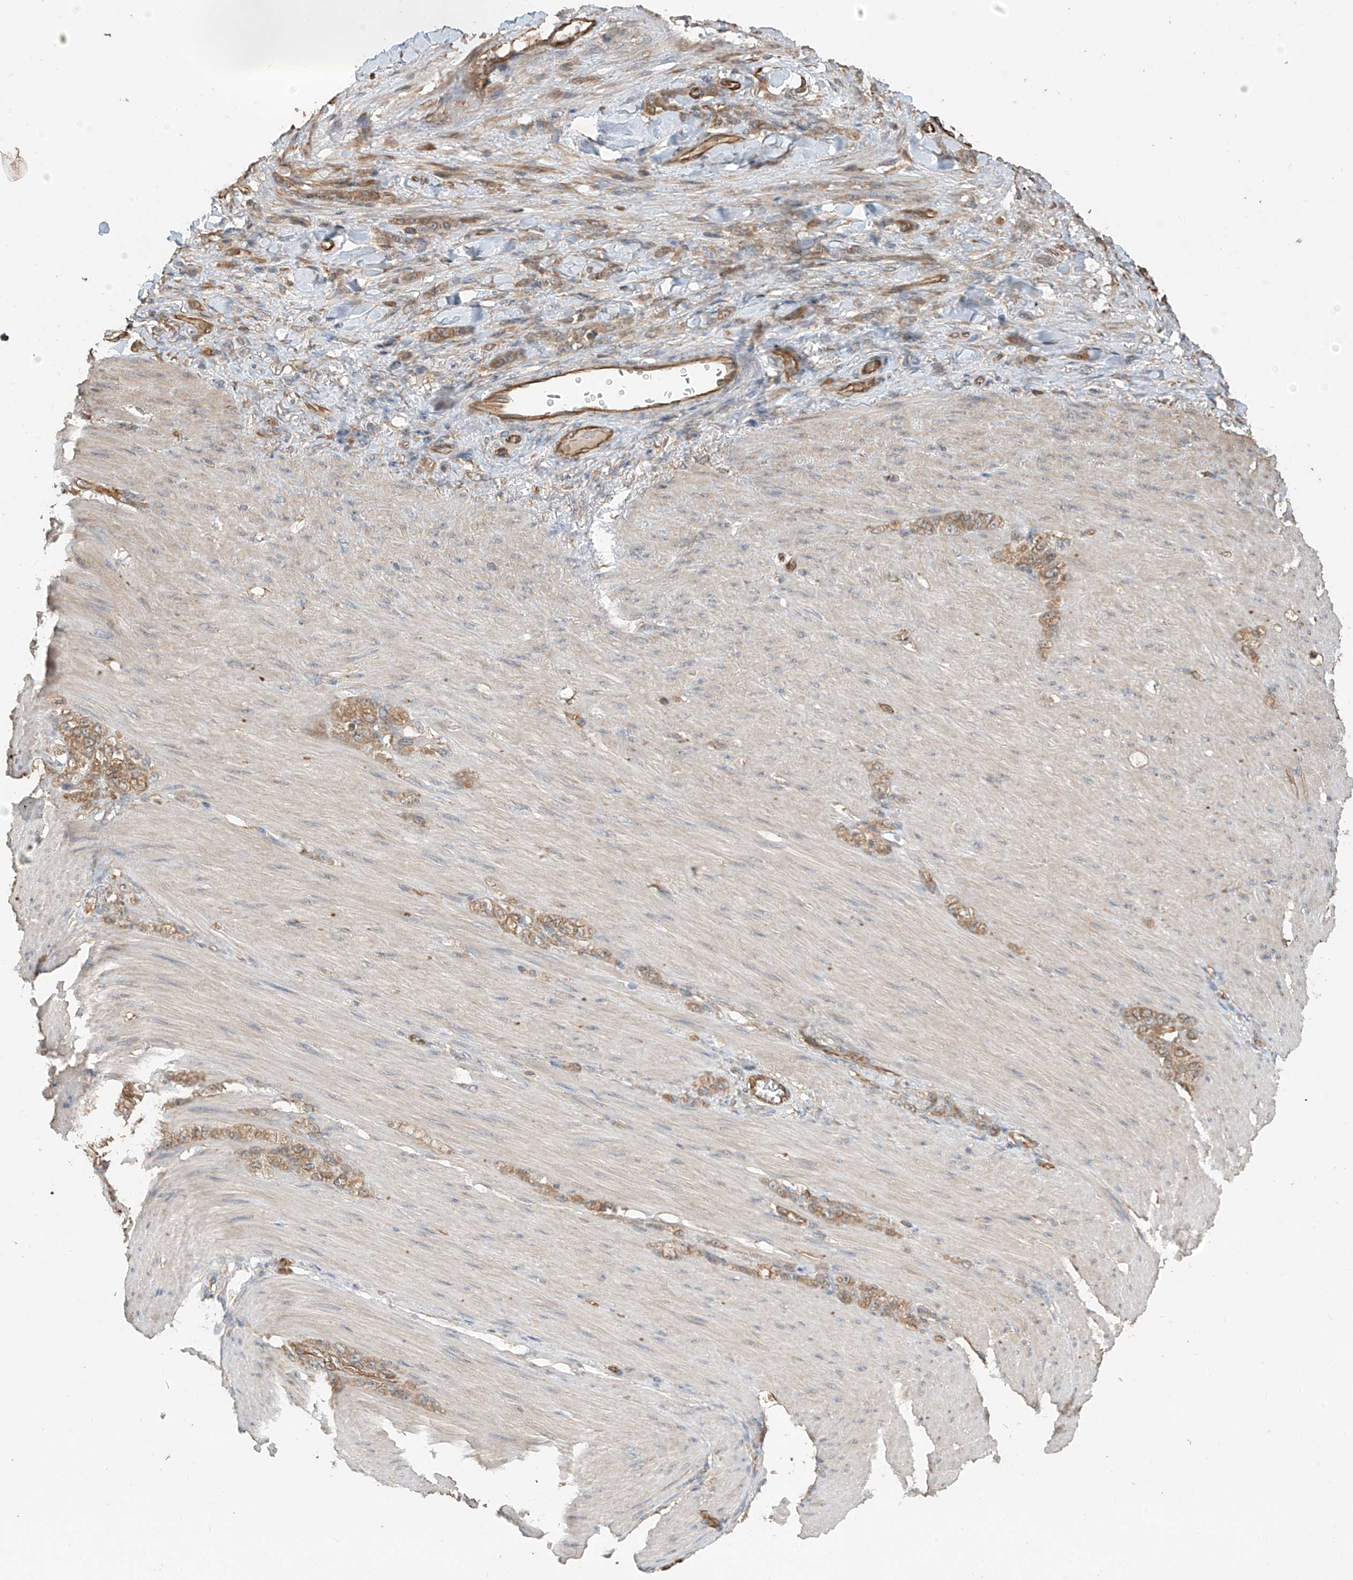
{"staining": {"intensity": "moderate", "quantity": ">75%", "location": "cytoplasmic/membranous"}, "tissue": "stomach cancer", "cell_type": "Tumor cells", "image_type": "cancer", "snomed": [{"axis": "morphology", "description": "Normal tissue, NOS"}, {"axis": "morphology", "description": "Adenocarcinoma, NOS"}, {"axis": "topography", "description": "Stomach"}], "caption": "There is medium levels of moderate cytoplasmic/membranous expression in tumor cells of adenocarcinoma (stomach), as demonstrated by immunohistochemical staining (brown color).", "gene": "AGBL5", "patient": {"sex": "male", "age": 82}}